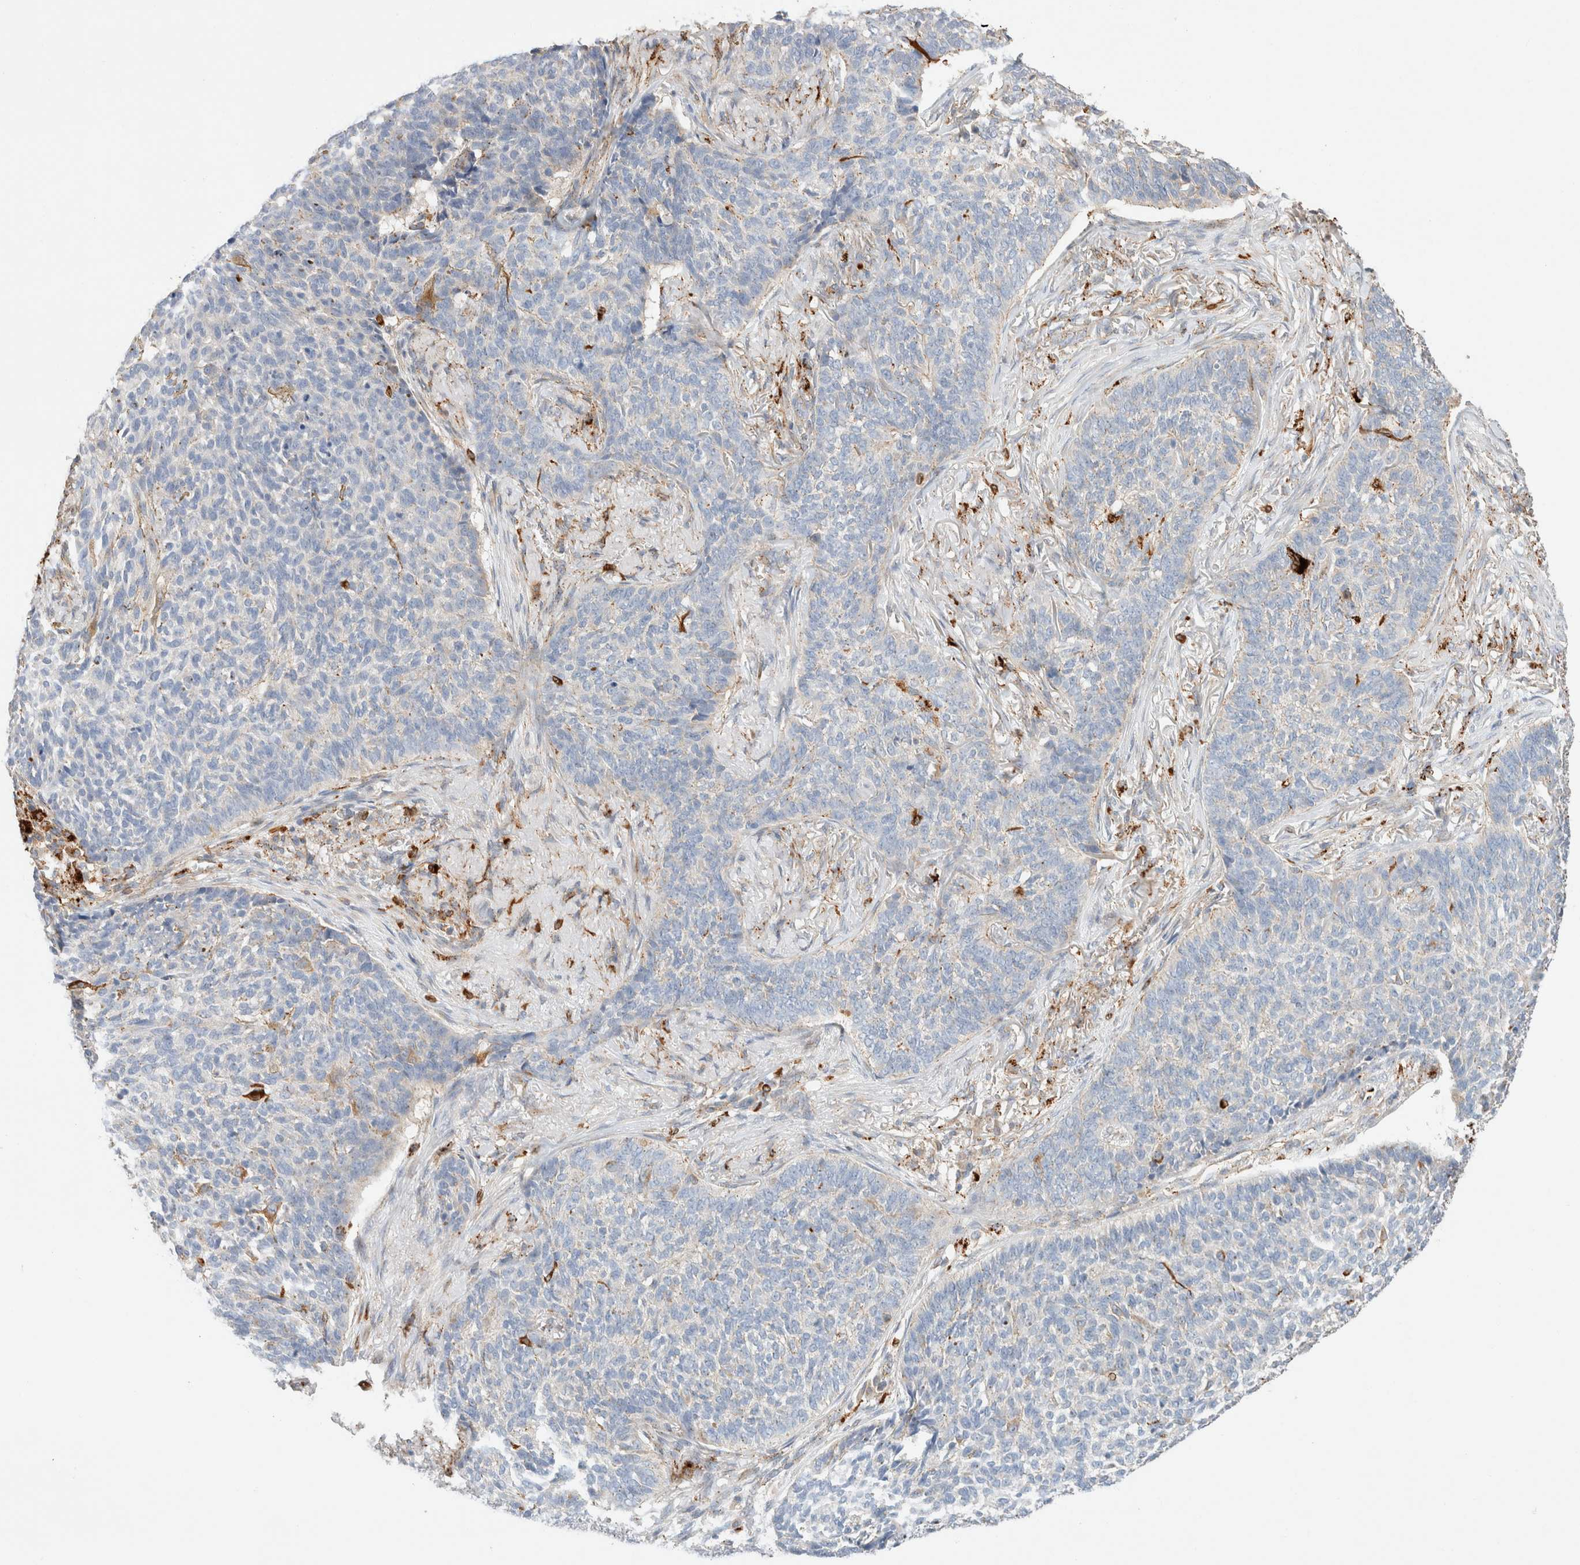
{"staining": {"intensity": "negative", "quantity": "none", "location": "none"}, "tissue": "skin cancer", "cell_type": "Tumor cells", "image_type": "cancer", "snomed": [{"axis": "morphology", "description": "Basal cell carcinoma"}, {"axis": "topography", "description": "Skin"}], "caption": "This photomicrograph is of skin cancer (basal cell carcinoma) stained with immunohistochemistry to label a protein in brown with the nuclei are counter-stained blue. There is no positivity in tumor cells.", "gene": "RABEPK", "patient": {"sex": "male", "age": 85}}